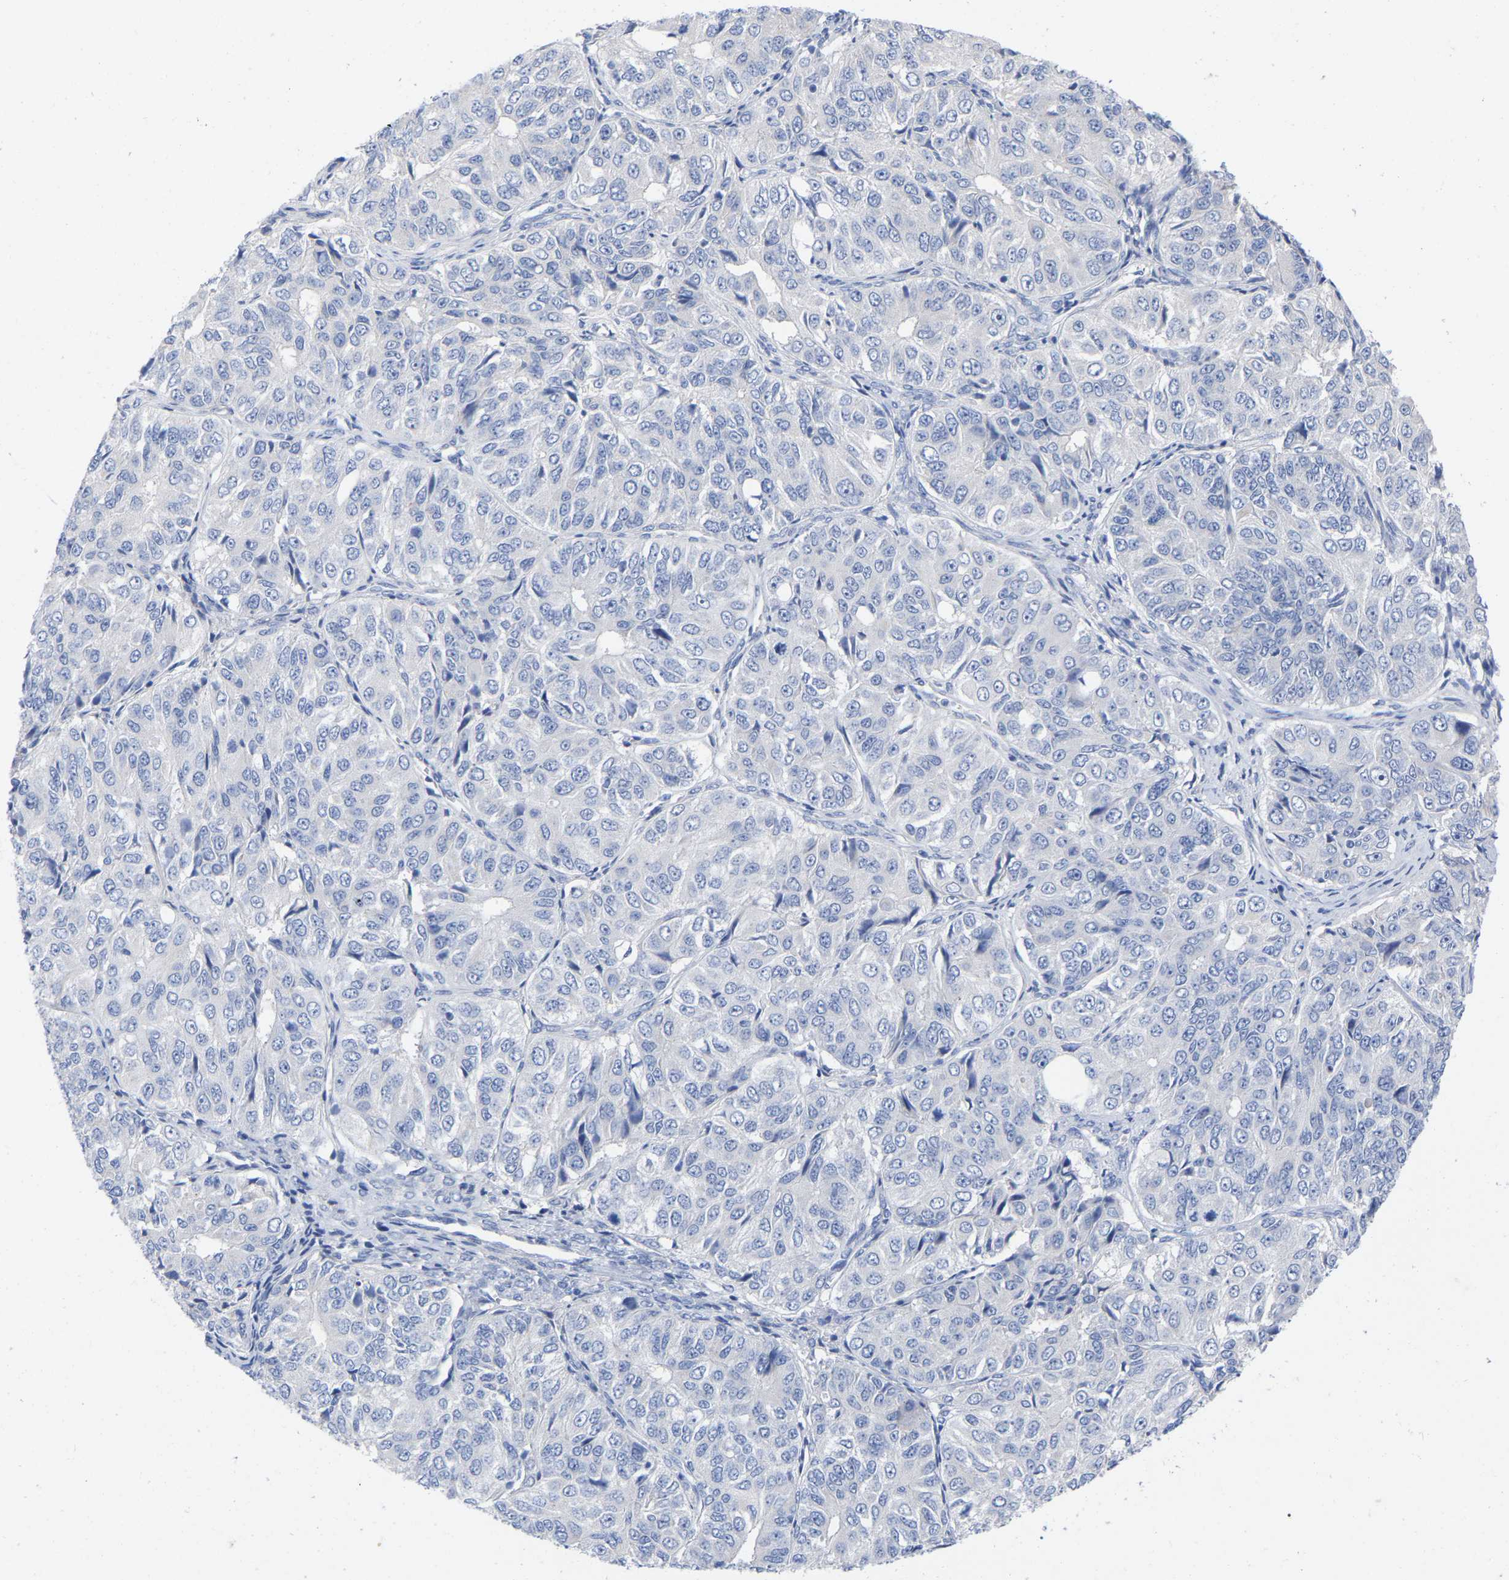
{"staining": {"intensity": "negative", "quantity": "none", "location": "none"}, "tissue": "ovarian cancer", "cell_type": "Tumor cells", "image_type": "cancer", "snomed": [{"axis": "morphology", "description": "Carcinoma, endometroid"}, {"axis": "topography", "description": "Ovary"}], "caption": "Tumor cells show no significant positivity in ovarian cancer. (DAB (3,3'-diaminobenzidine) immunohistochemistry with hematoxylin counter stain).", "gene": "HAPLN1", "patient": {"sex": "female", "age": 51}}